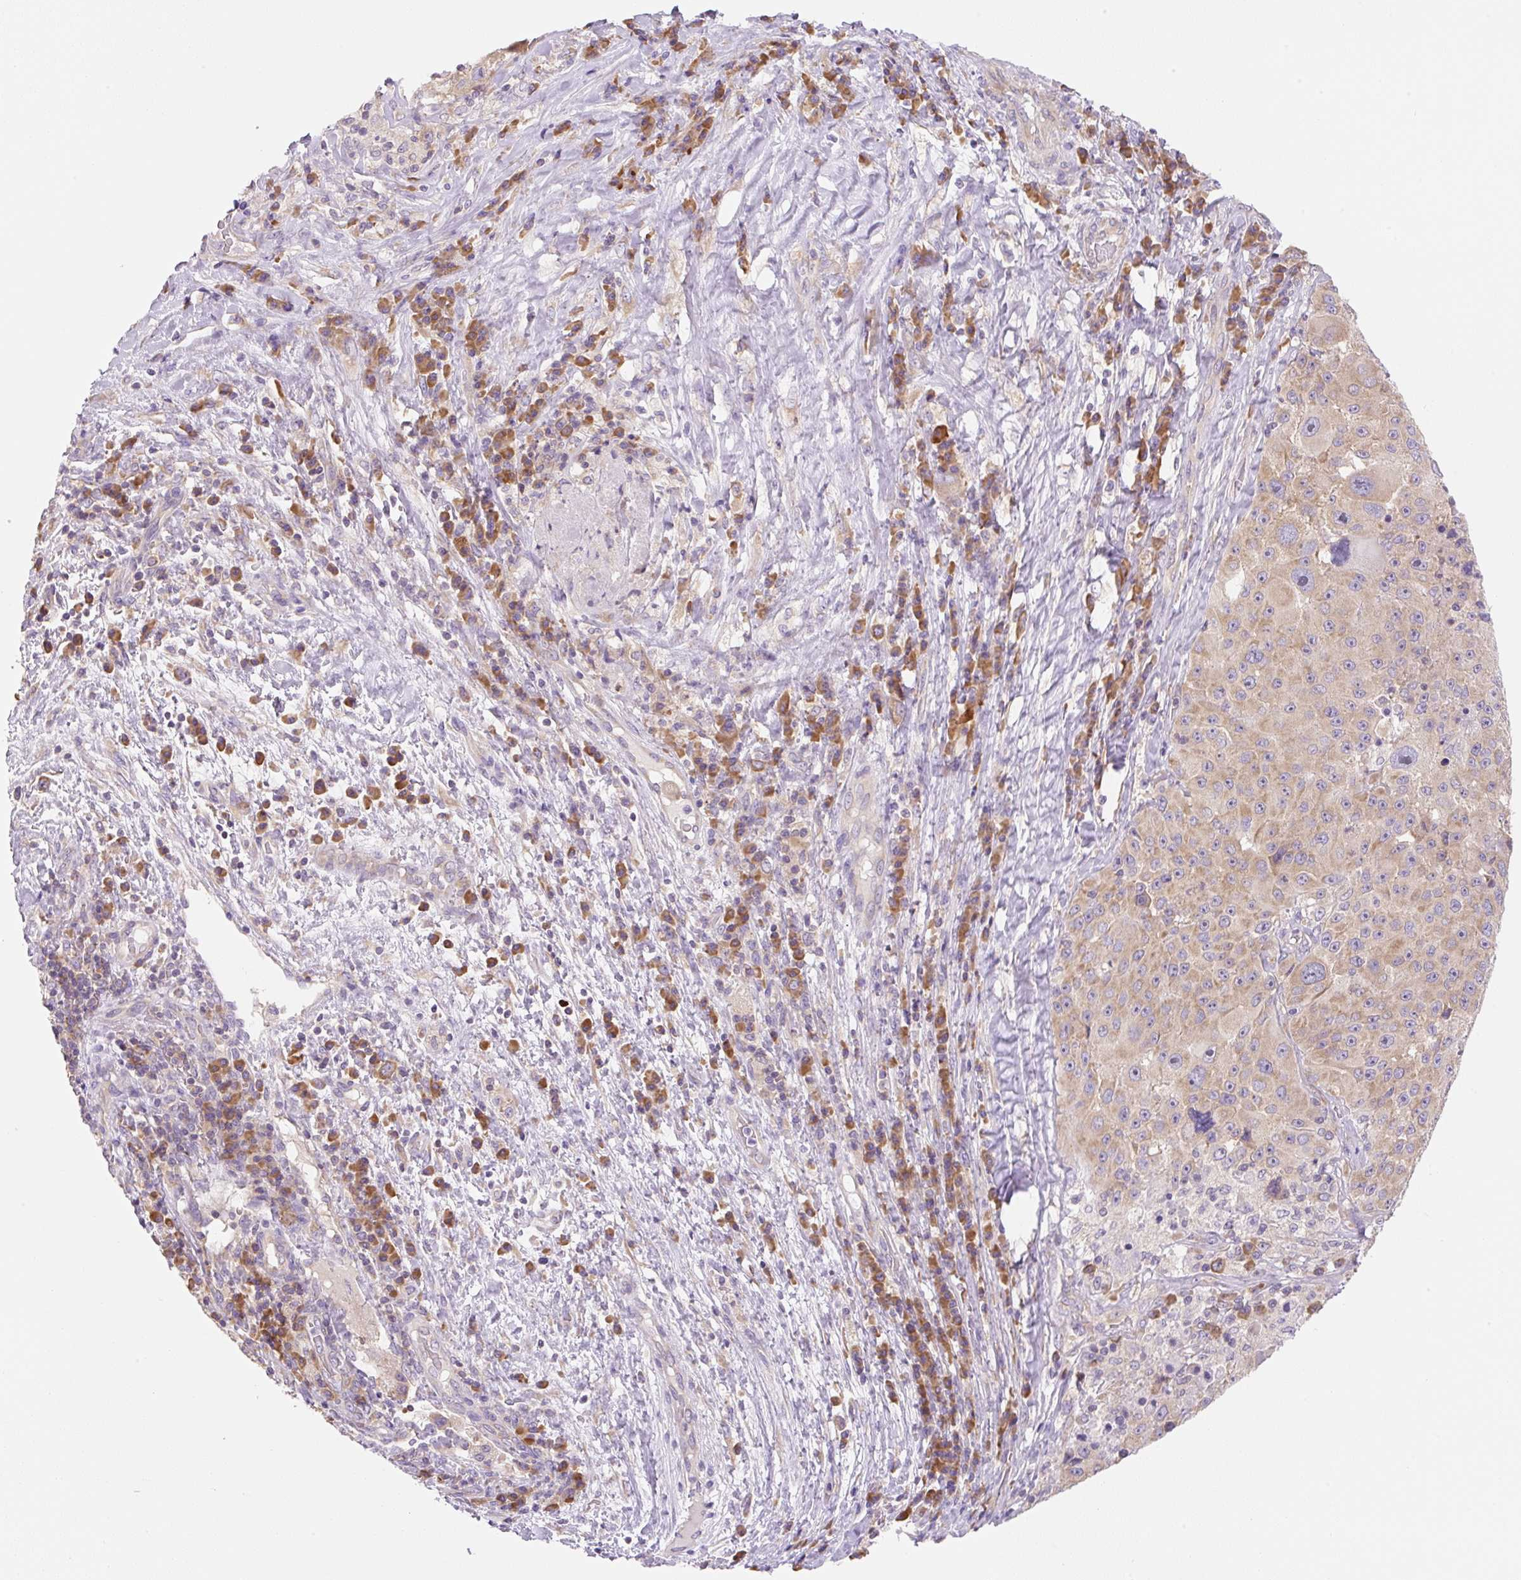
{"staining": {"intensity": "moderate", "quantity": ">75%", "location": "cytoplasmic/membranous"}, "tissue": "melanoma", "cell_type": "Tumor cells", "image_type": "cancer", "snomed": [{"axis": "morphology", "description": "Malignant melanoma, Metastatic site"}, {"axis": "topography", "description": "Lymph node"}], "caption": "Tumor cells demonstrate medium levels of moderate cytoplasmic/membranous positivity in about >75% of cells in malignant melanoma (metastatic site).", "gene": "RPL18A", "patient": {"sex": "male", "age": 62}}